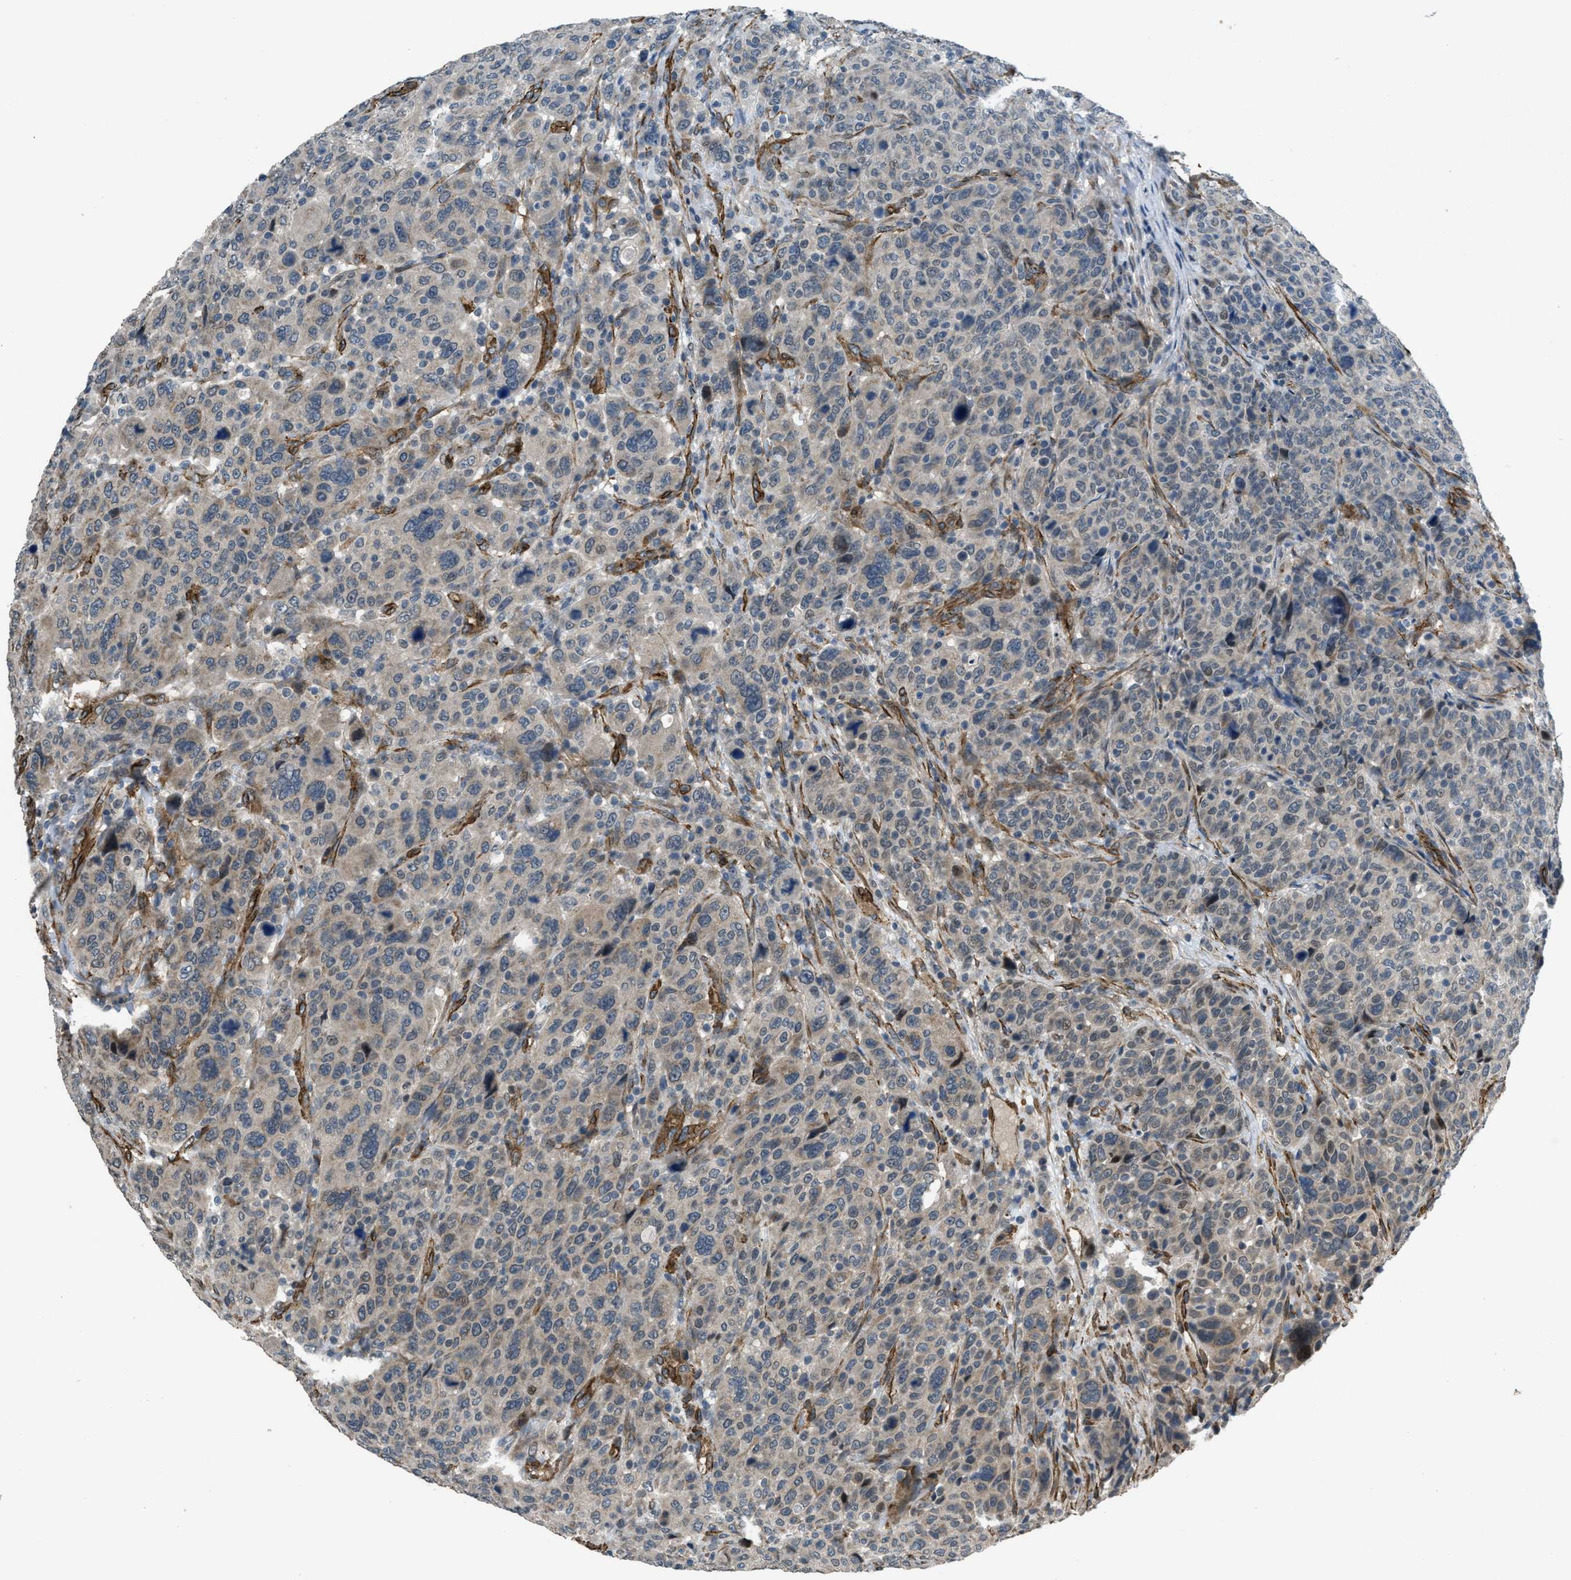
{"staining": {"intensity": "weak", "quantity": "25%-75%", "location": "cytoplasmic/membranous"}, "tissue": "breast cancer", "cell_type": "Tumor cells", "image_type": "cancer", "snomed": [{"axis": "morphology", "description": "Duct carcinoma"}, {"axis": "topography", "description": "Breast"}], "caption": "Human breast cancer stained with a protein marker displays weak staining in tumor cells.", "gene": "NMB", "patient": {"sex": "female", "age": 37}}